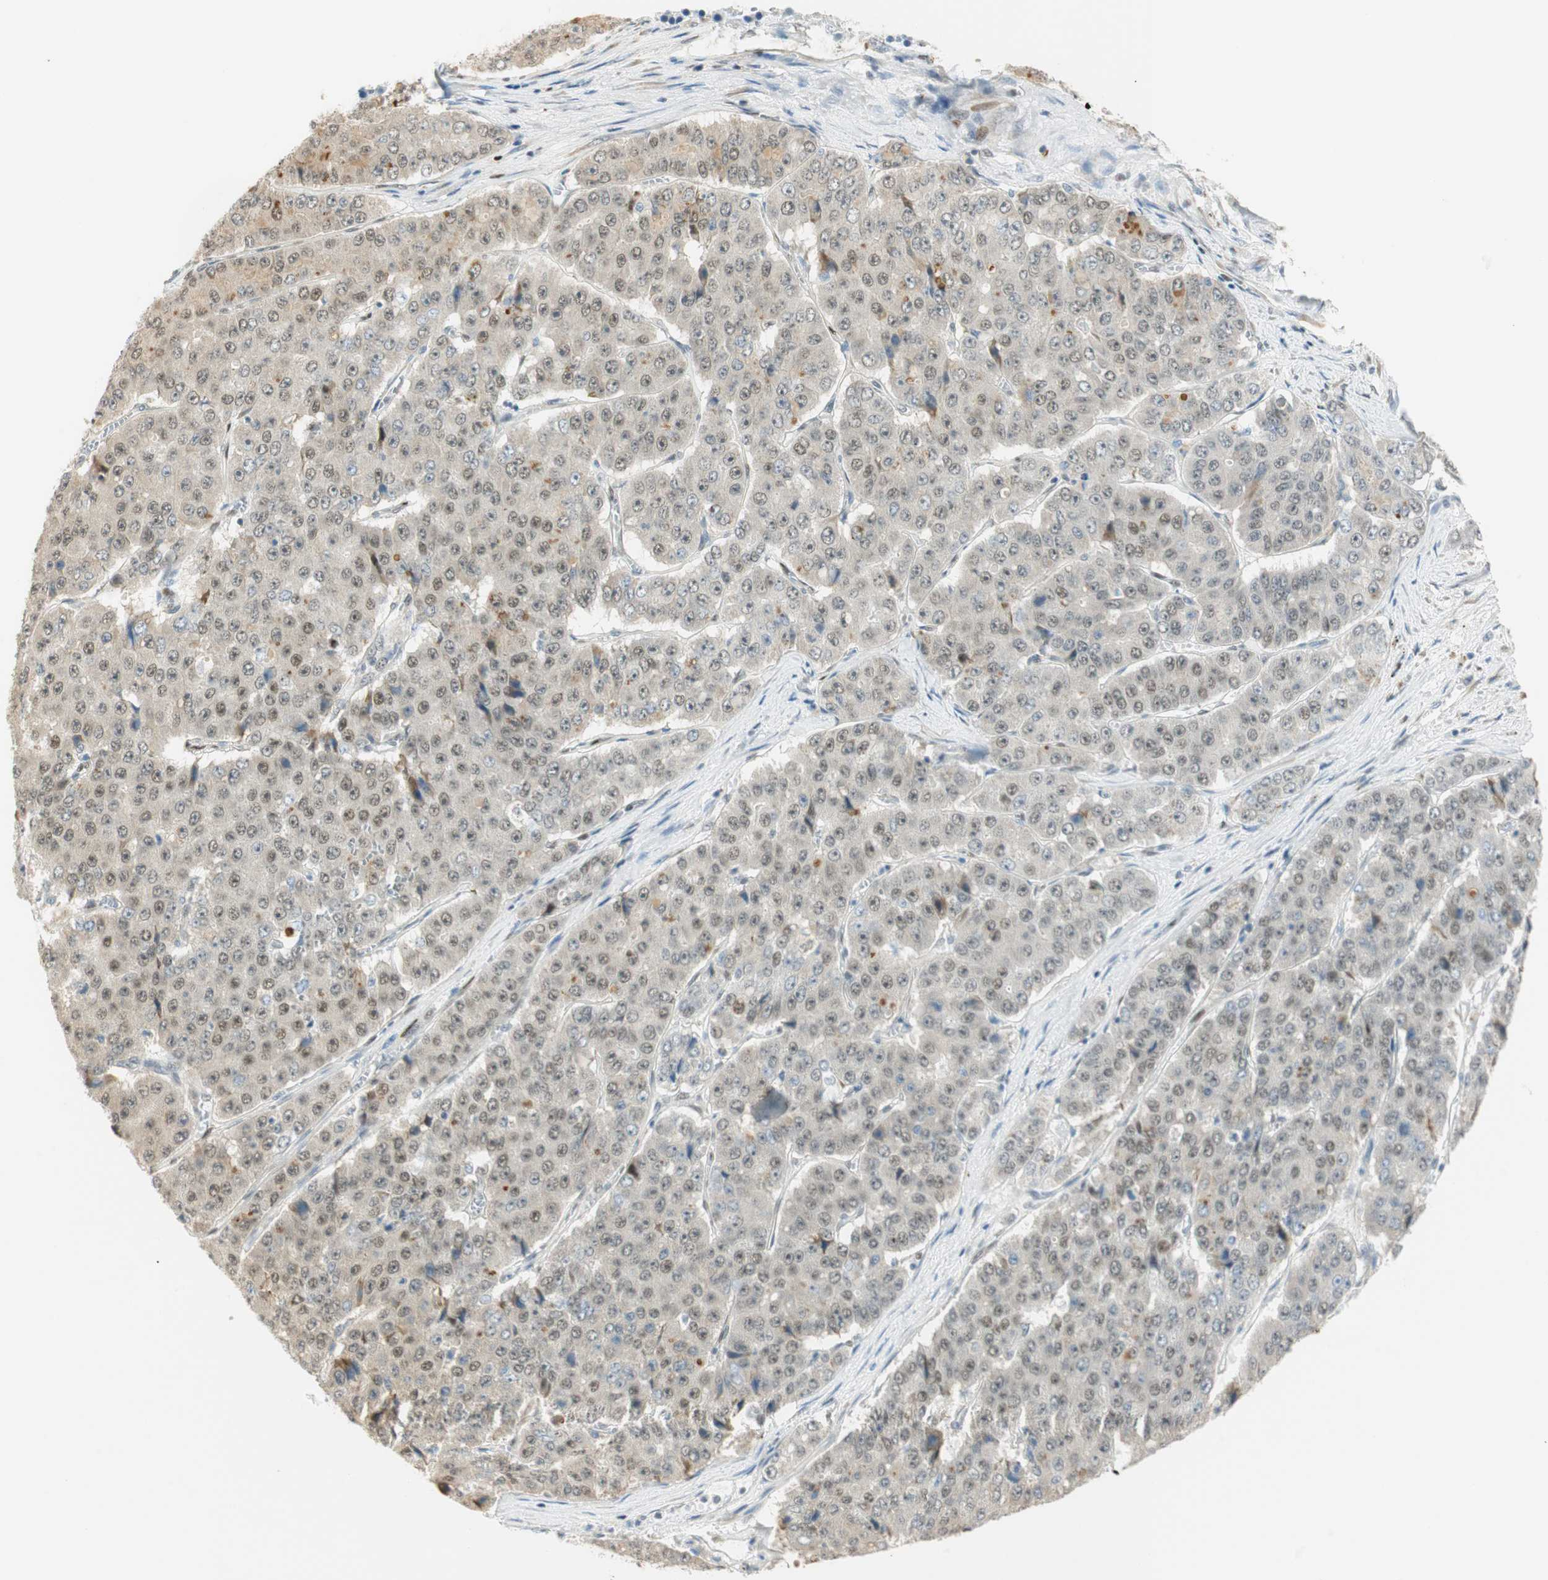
{"staining": {"intensity": "weak", "quantity": "25%-75%", "location": "nuclear"}, "tissue": "pancreatic cancer", "cell_type": "Tumor cells", "image_type": "cancer", "snomed": [{"axis": "morphology", "description": "Adenocarcinoma, NOS"}, {"axis": "topography", "description": "Pancreas"}], "caption": "The histopathology image shows immunohistochemical staining of adenocarcinoma (pancreatic). There is weak nuclear expression is appreciated in approximately 25%-75% of tumor cells.", "gene": "MSX2", "patient": {"sex": "male", "age": 50}}